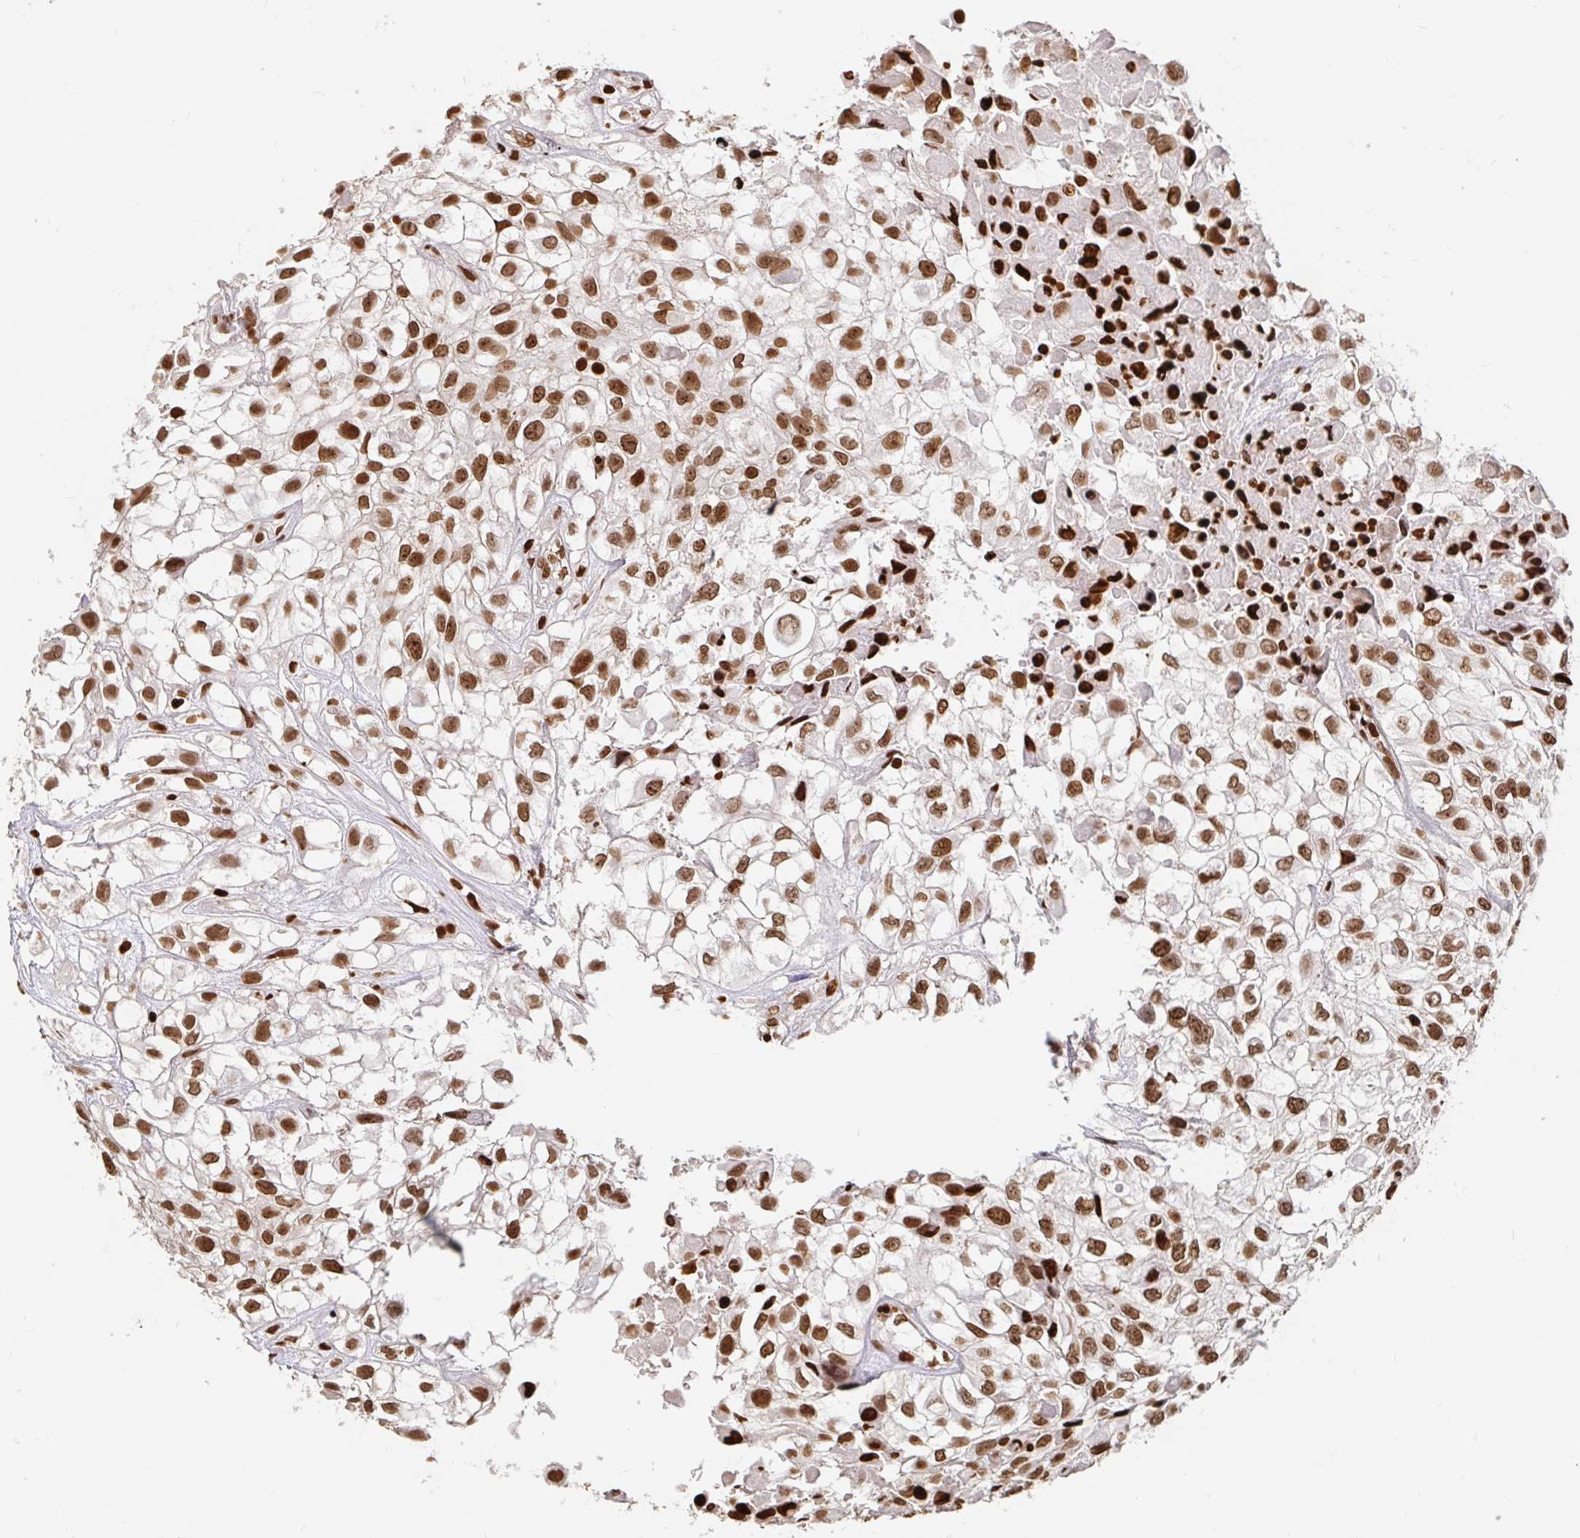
{"staining": {"intensity": "moderate", "quantity": ">75%", "location": "nuclear"}, "tissue": "urothelial cancer", "cell_type": "Tumor cells", "image_type": "cancer", "snomed": [{"axis": "morphology", "description": "Urothelial carcinoma, High grade"}, {"axis": "topography", "description": "Urinary bladder"}], "caption": "Urothelial cancer stained with immunohistochemistry (IHC) displays moderate nuclear positivity in approximately >75% of tumor cells.", "gene": "H2BC5", "patient": {"sex": "male", "age": 56}}